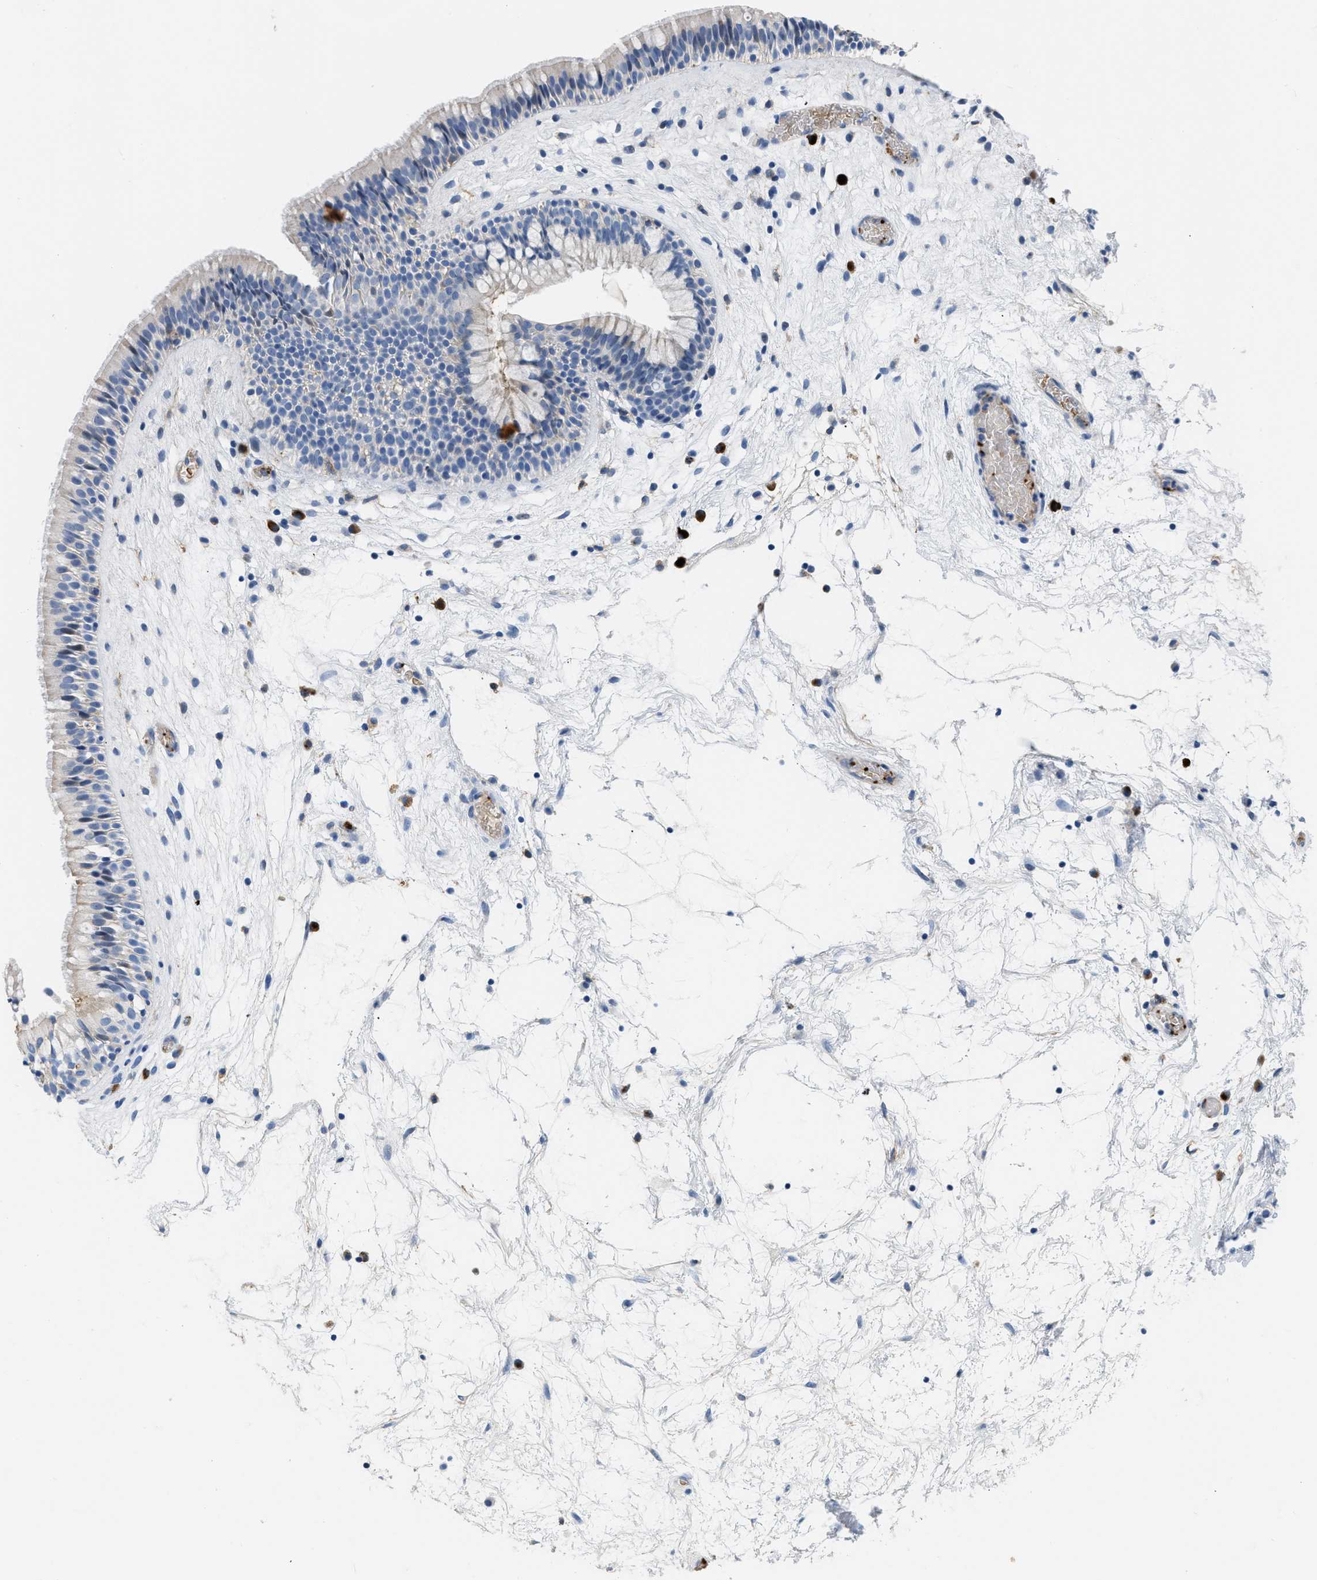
{"staining": {"intensity": "weak", "quantity": "<25%", "location": "cytoplasmic/membranous"}, "tissue": "nasopharynx", "cell_type": "Respiratory epithelial cells", "image_type": "normal", "snomed": [{"axis": "morphology", "description": "Normal tissue, NOS"}, {"axis": "morphology", "description": "Inflammation, NOS"}, {"axis": "topography", "description": "Nasopharynx"}], "caption": "Immunohistochemistry (IHC) of unremarkable nasopharynx displays no expression in respiratory epithelial cells.", "gene": "FGF18", "patient": {"sex": "male", "age": 48}}